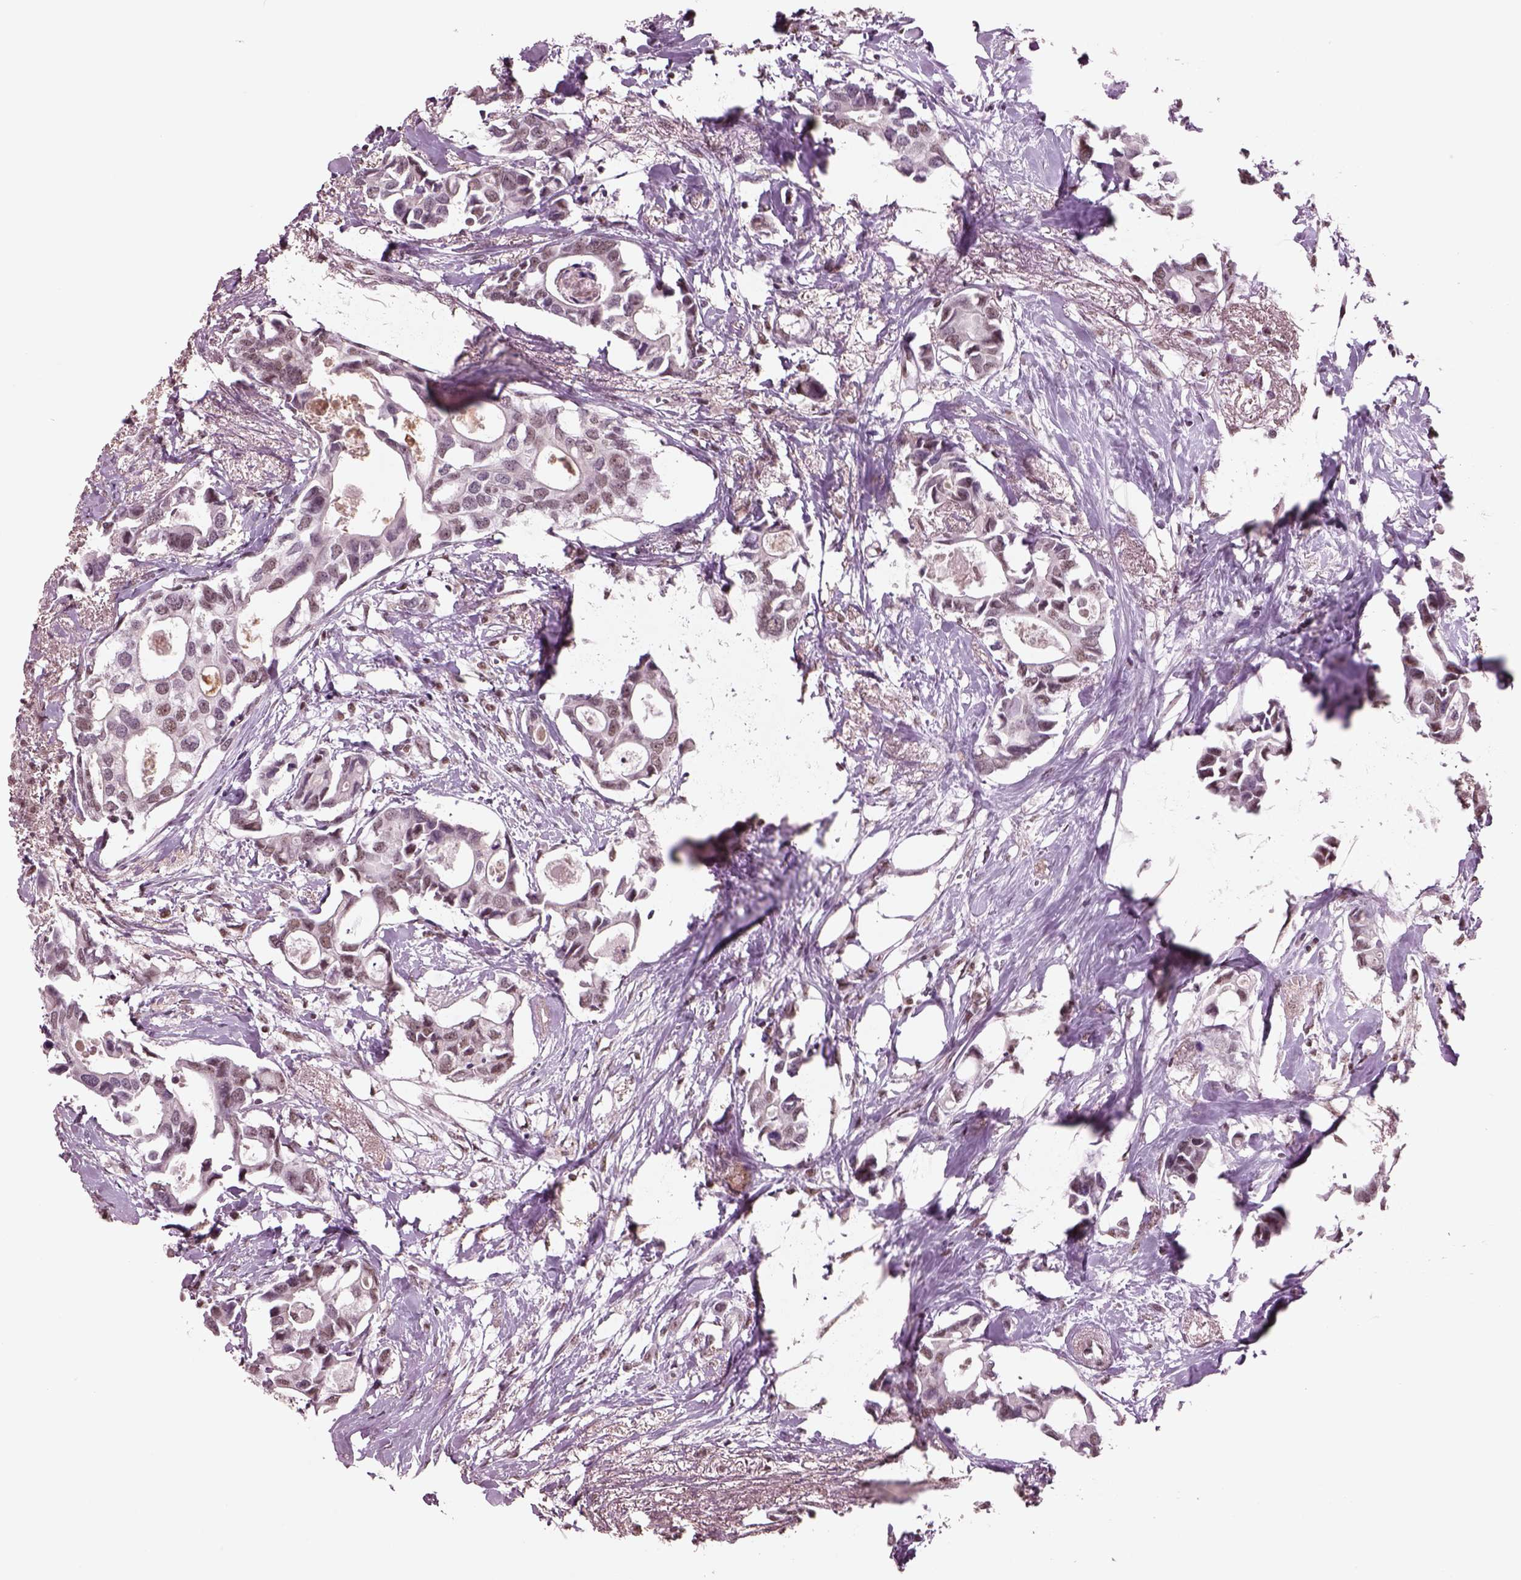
{"staining": {"intensity": "moderate", "quantity": ">75%", "location": "nuclear"}, "tissue": "breast cancer", "cell_type": "Tumor cells", "image_type": "cancer", "snomed": [{"axis": "morphology", "description": "Duct carcinoma"}, {"axis": "topography", "description": "Breast"}], "caption": "An IHC micrograph of tumor tissue is shown. Protein staining in brown labels moderate nuclear positivity in breast cancer (infiltrating ductal carcinoma) within tumor cells. Using DAB (brown) and hematoxylin (blue) stains, captured at high magnification using brightfield microscopy.", "gene": "SEPHS1", "patient": {"sex": "female", "age": 83}}